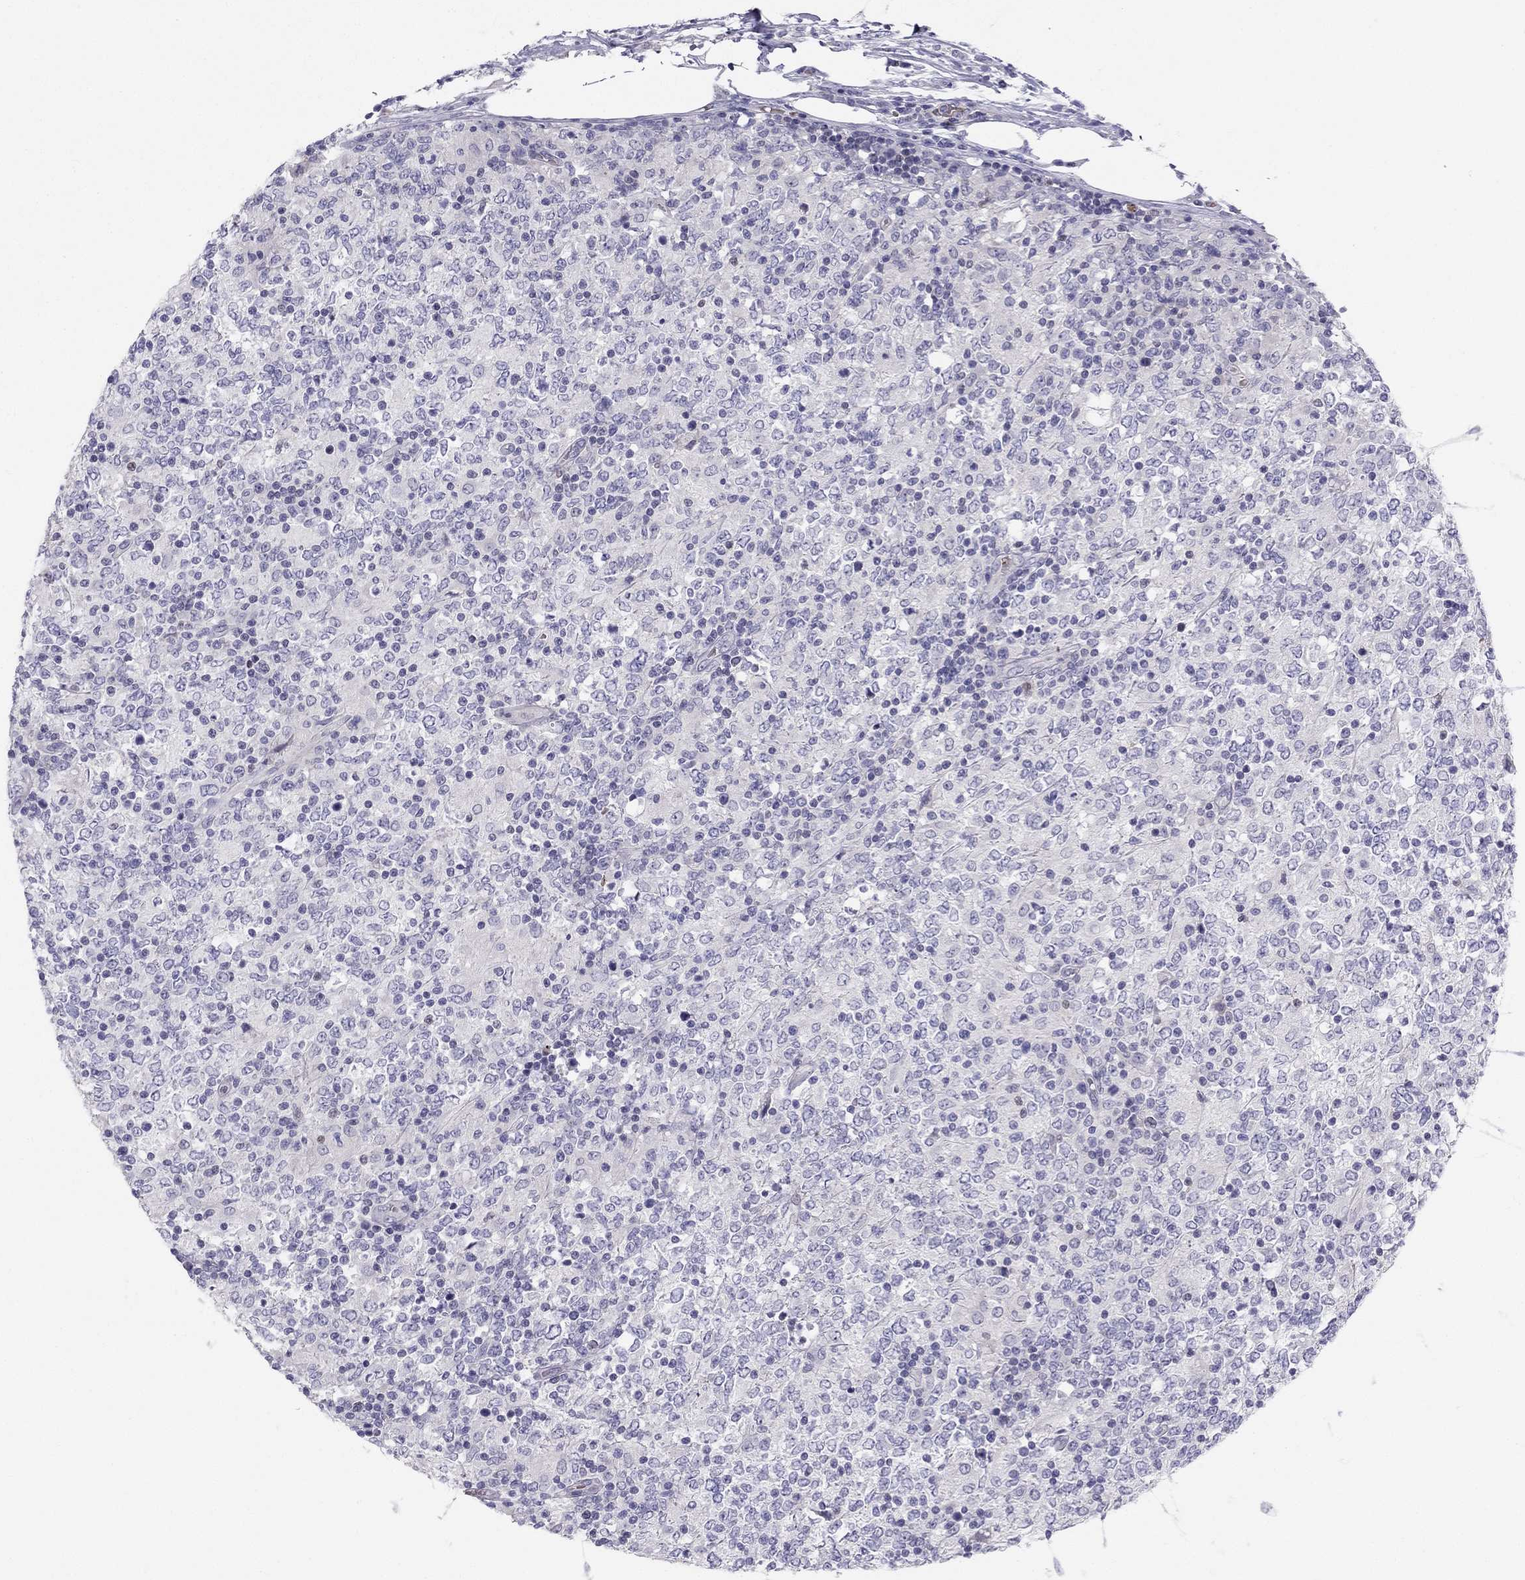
{"staining": {"intensity": "negative", "quantity": "none", "location": "none"}, "tissue": "lymphoma", "cell_type": "Tumor cells", "image_type": "cancer", "snomed": [{"axis": "morphology", "description": "Malignant lymphoma, non-Hodgkin's type, High grade"}, {"axis": "topography", "description": "Lymph node"}], "caption": "A histopathology image of malignant lymphoma, non-Hodgkin's type (high-grade) stained for a protein demonstrates no brown staining in tumor cells.", "gene": "RSPH14", "patient": {"sex": "female", "age": 84}}